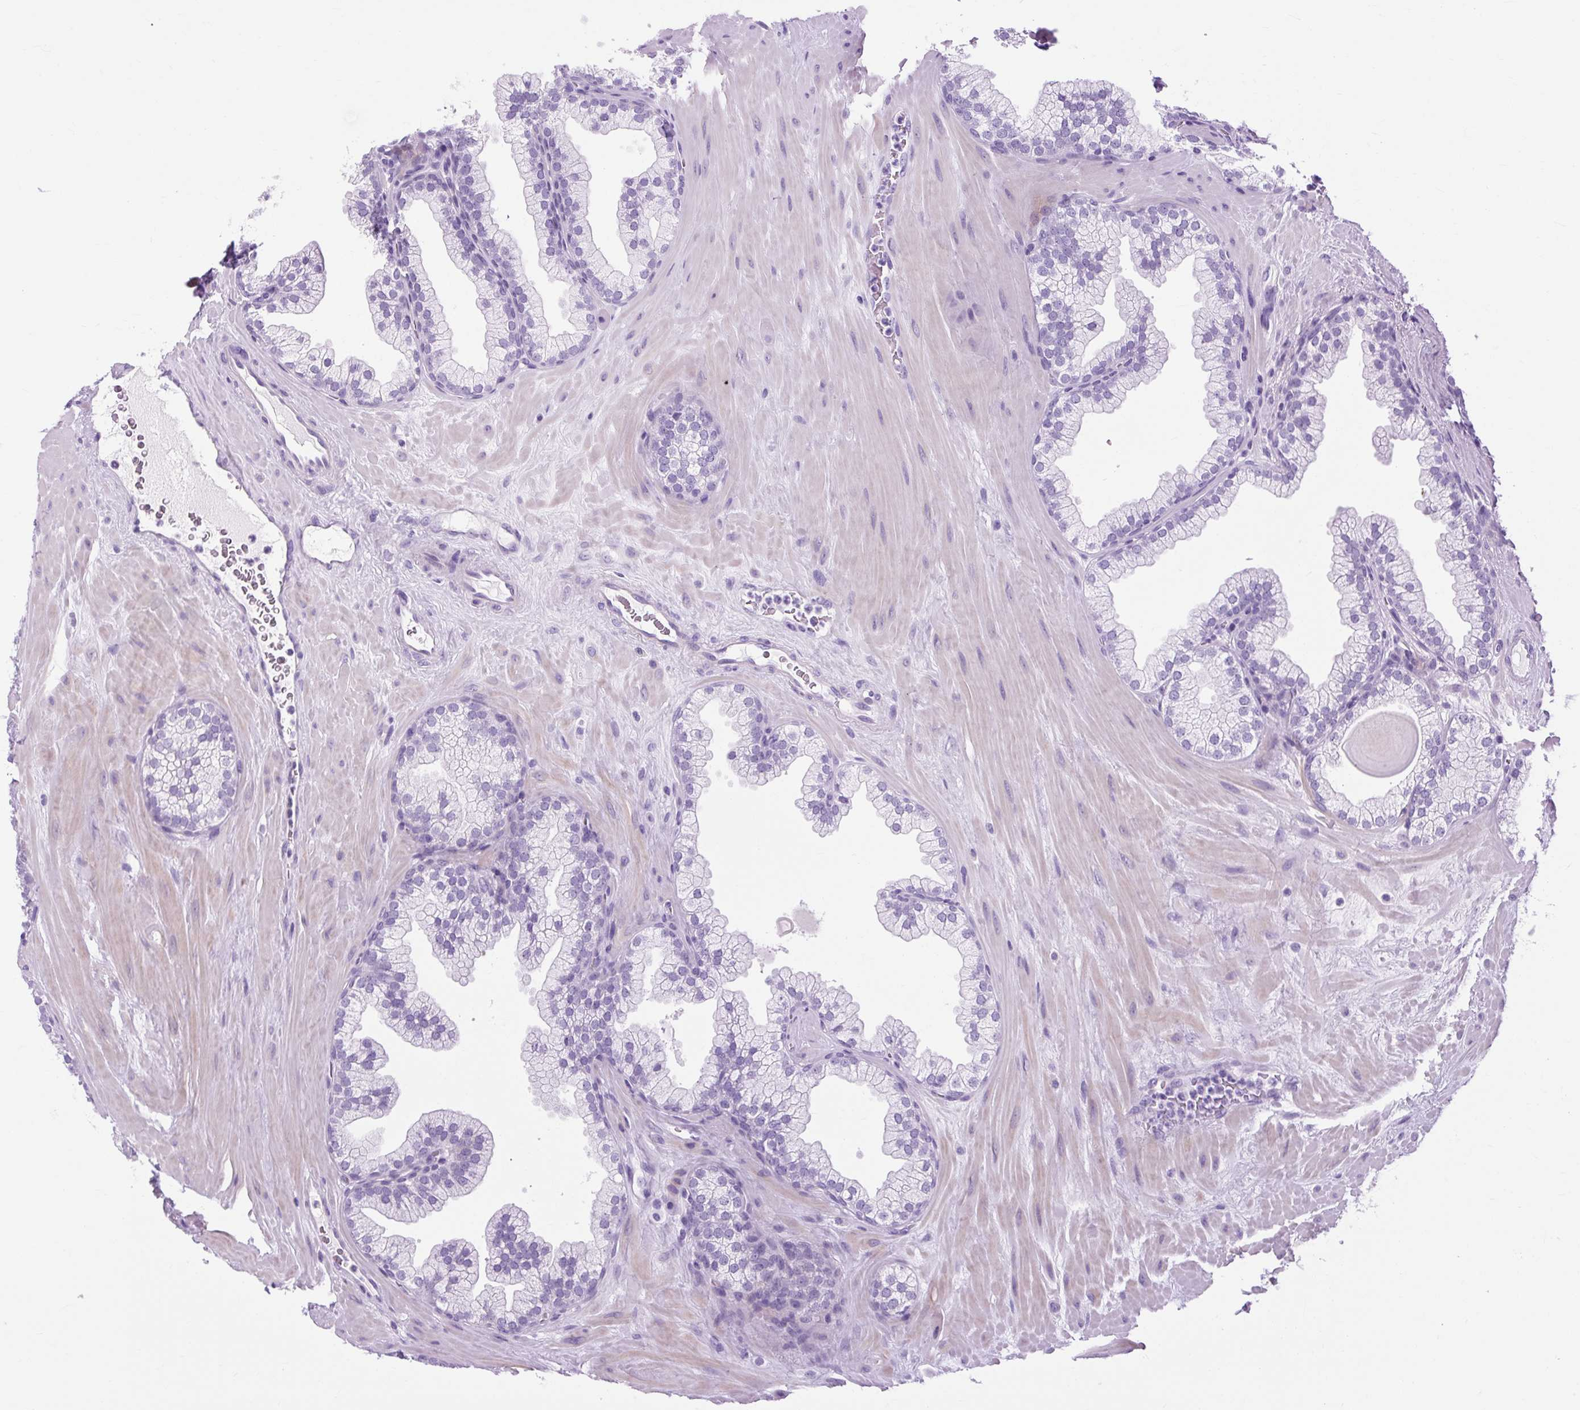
{"staining": {"intensity": "negative", "quantity": "none", "location": "none"}, "tissue": "prostate", "cell_type": "Glandular cells", "image_type": "normal", "snomed": [{"axis": "morphology", "description": "Normal tissue, NOS"}, {"axis": "topography", "description": "Prostate"}, {"axis": "topography", "description": "Peripheral nerve tissue"}], "caption": "A high-resolution histopathology image shows immunohistochemistry staining of normal prostate, which shows no significant positivity in glandular cells.", "gene": "OOEP", "patient": {"sex": "male", "age": 61}}